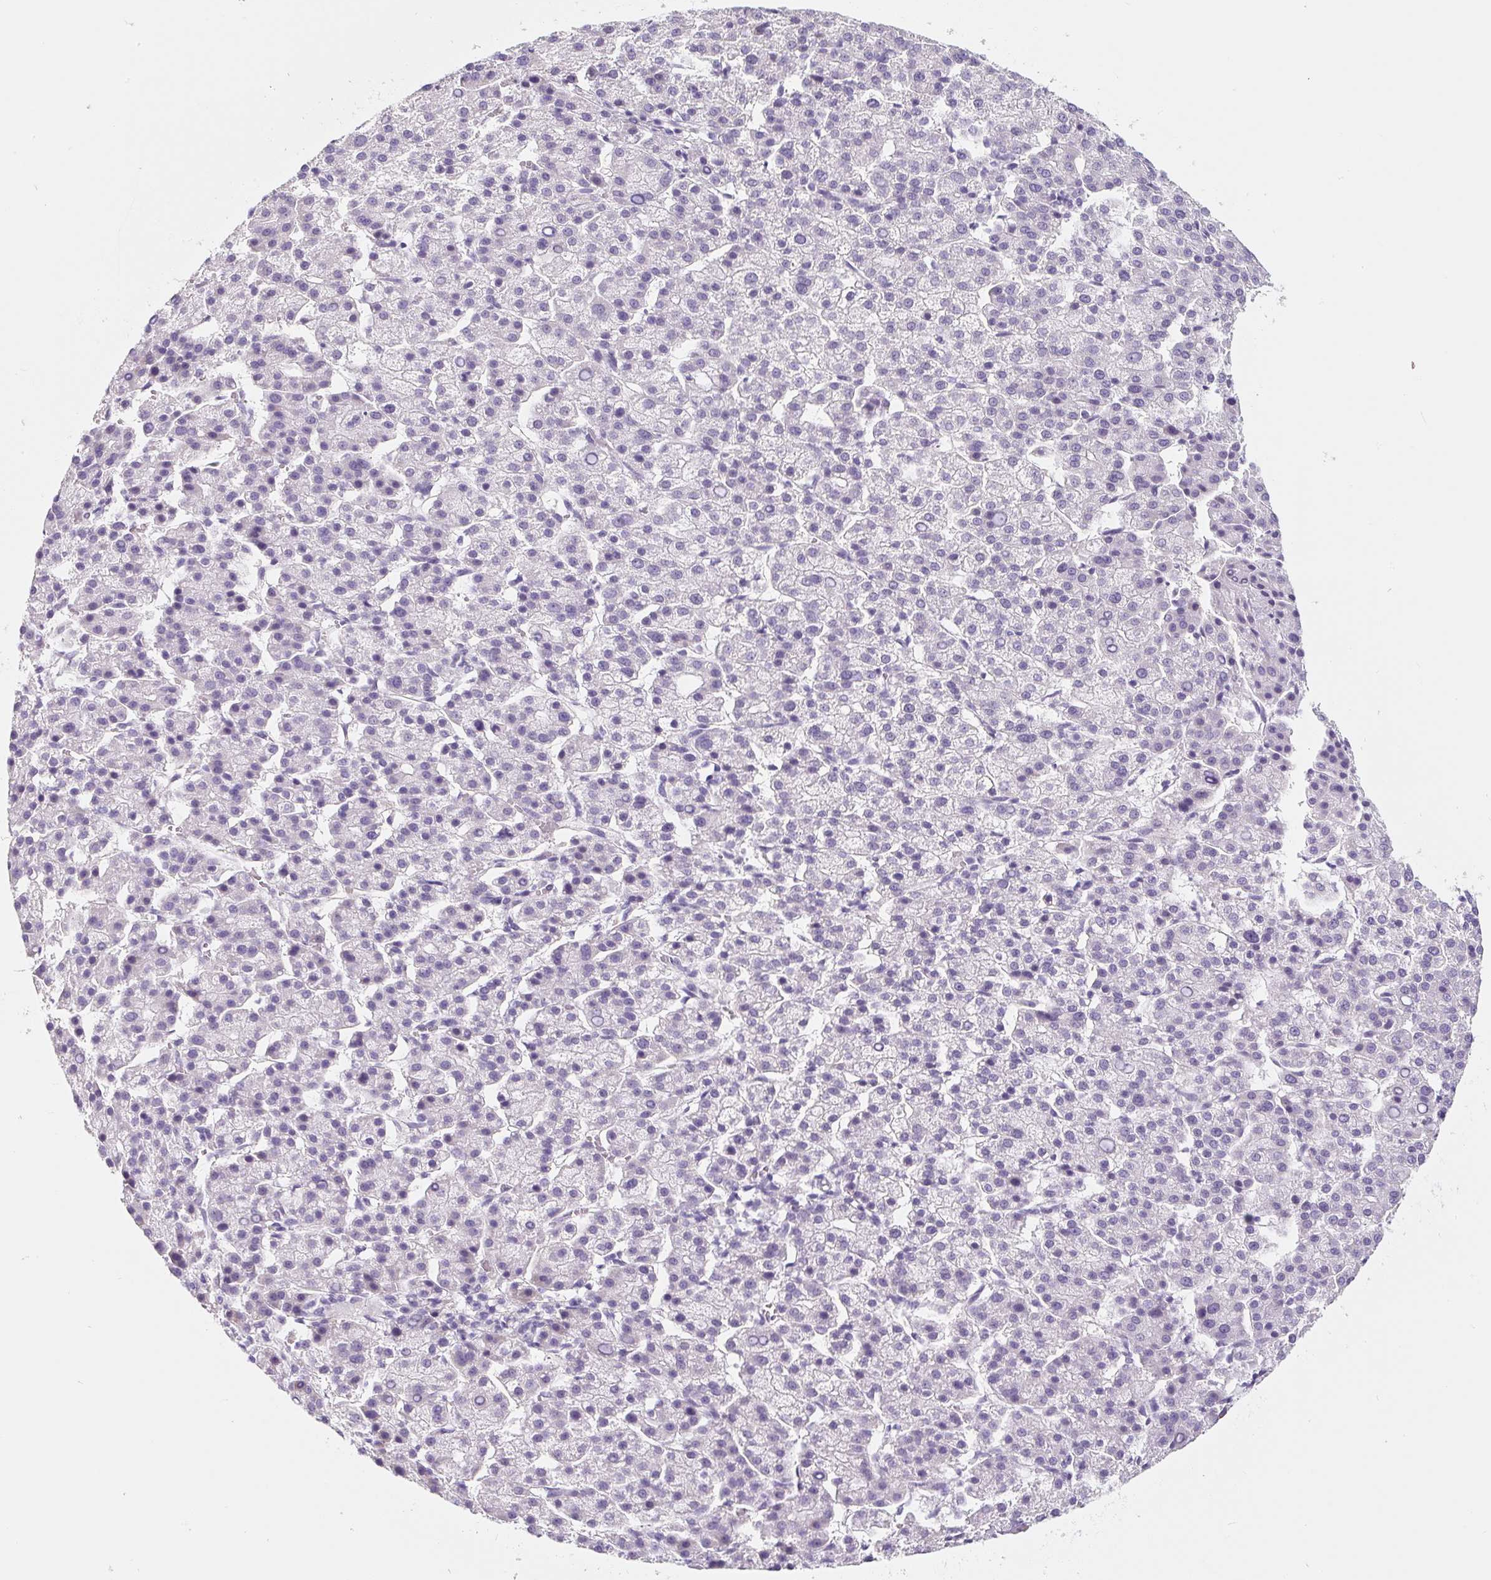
{"staining": {"intensity": "negative", "quantity": "none", "location": "none"}, "tissue": "liver cancer", "cell_type": "Tumor cells", "image_type": "cancer", "snomed": [{"axis": "morphology", "description": "Carcinoma, Hepatocellular, NOS"}, {"axis": "topography", "description": "Liver"}], "caption": "There is no significant expression in tumor cells of liver cancer.", "gene": "PWWP3B", "patient": {"sex": "female", "age": 58}}